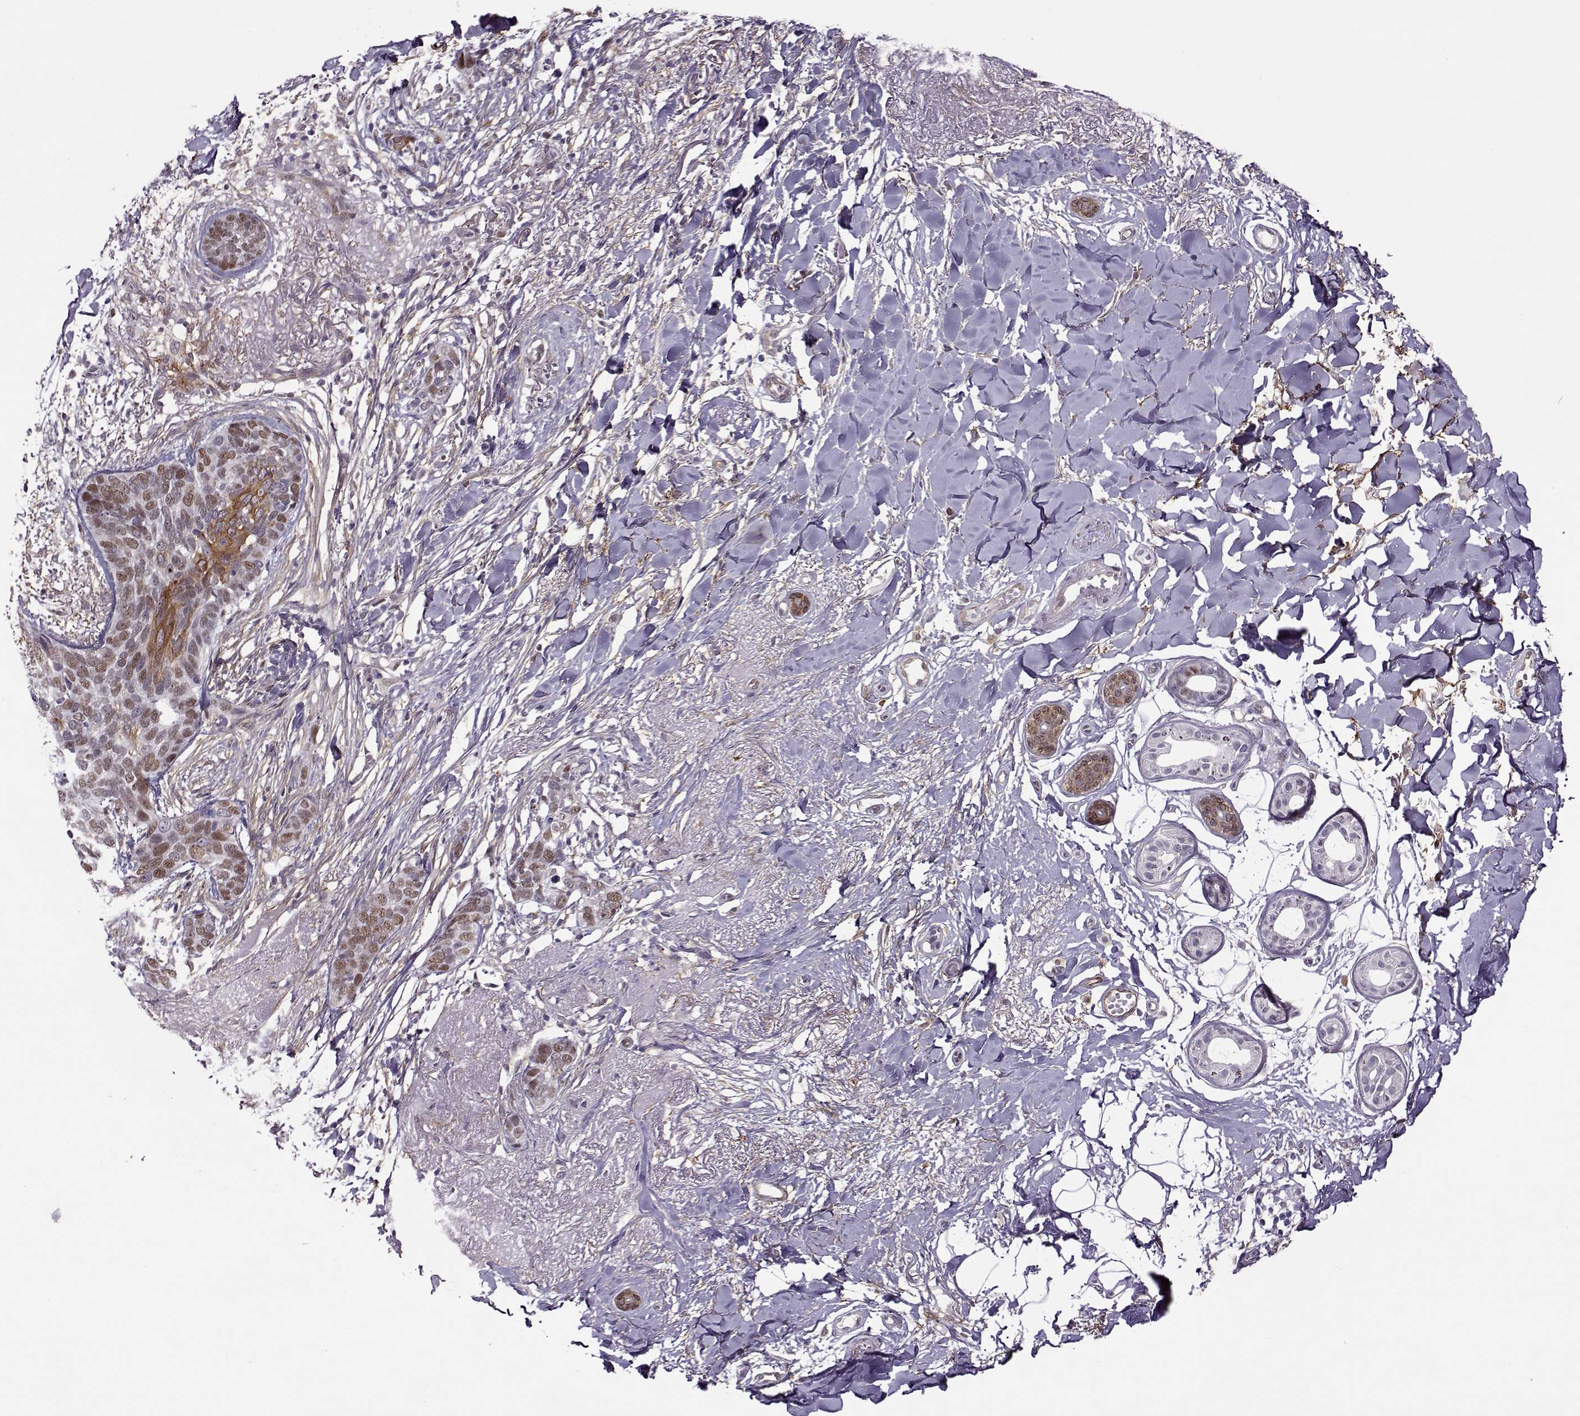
{"staining": {"intensity": "weak", "quantity": "<25%", "location": "cytoplasmic/membranous"}, "tissue": "skin cancer", "cell_type": "Tumor cells", "image_type": "cancer", "snomed": [{"axis": "morphology", "description": "Normal tissue, NOS"}, {"axis": "morphology", "description": "Basal cell carcinoma"}, {"axis": "topography", "description": "Skin"}], "caption": "IHC image of neoplastic tissue: skin cancer (basal cell carcinoma) stained with DAB (3,3'-diaminobenzidine) shows no significant protein staining in tumor cells.", "gene": "BACH1", "patient": {"sex": "male", "age": 84}}